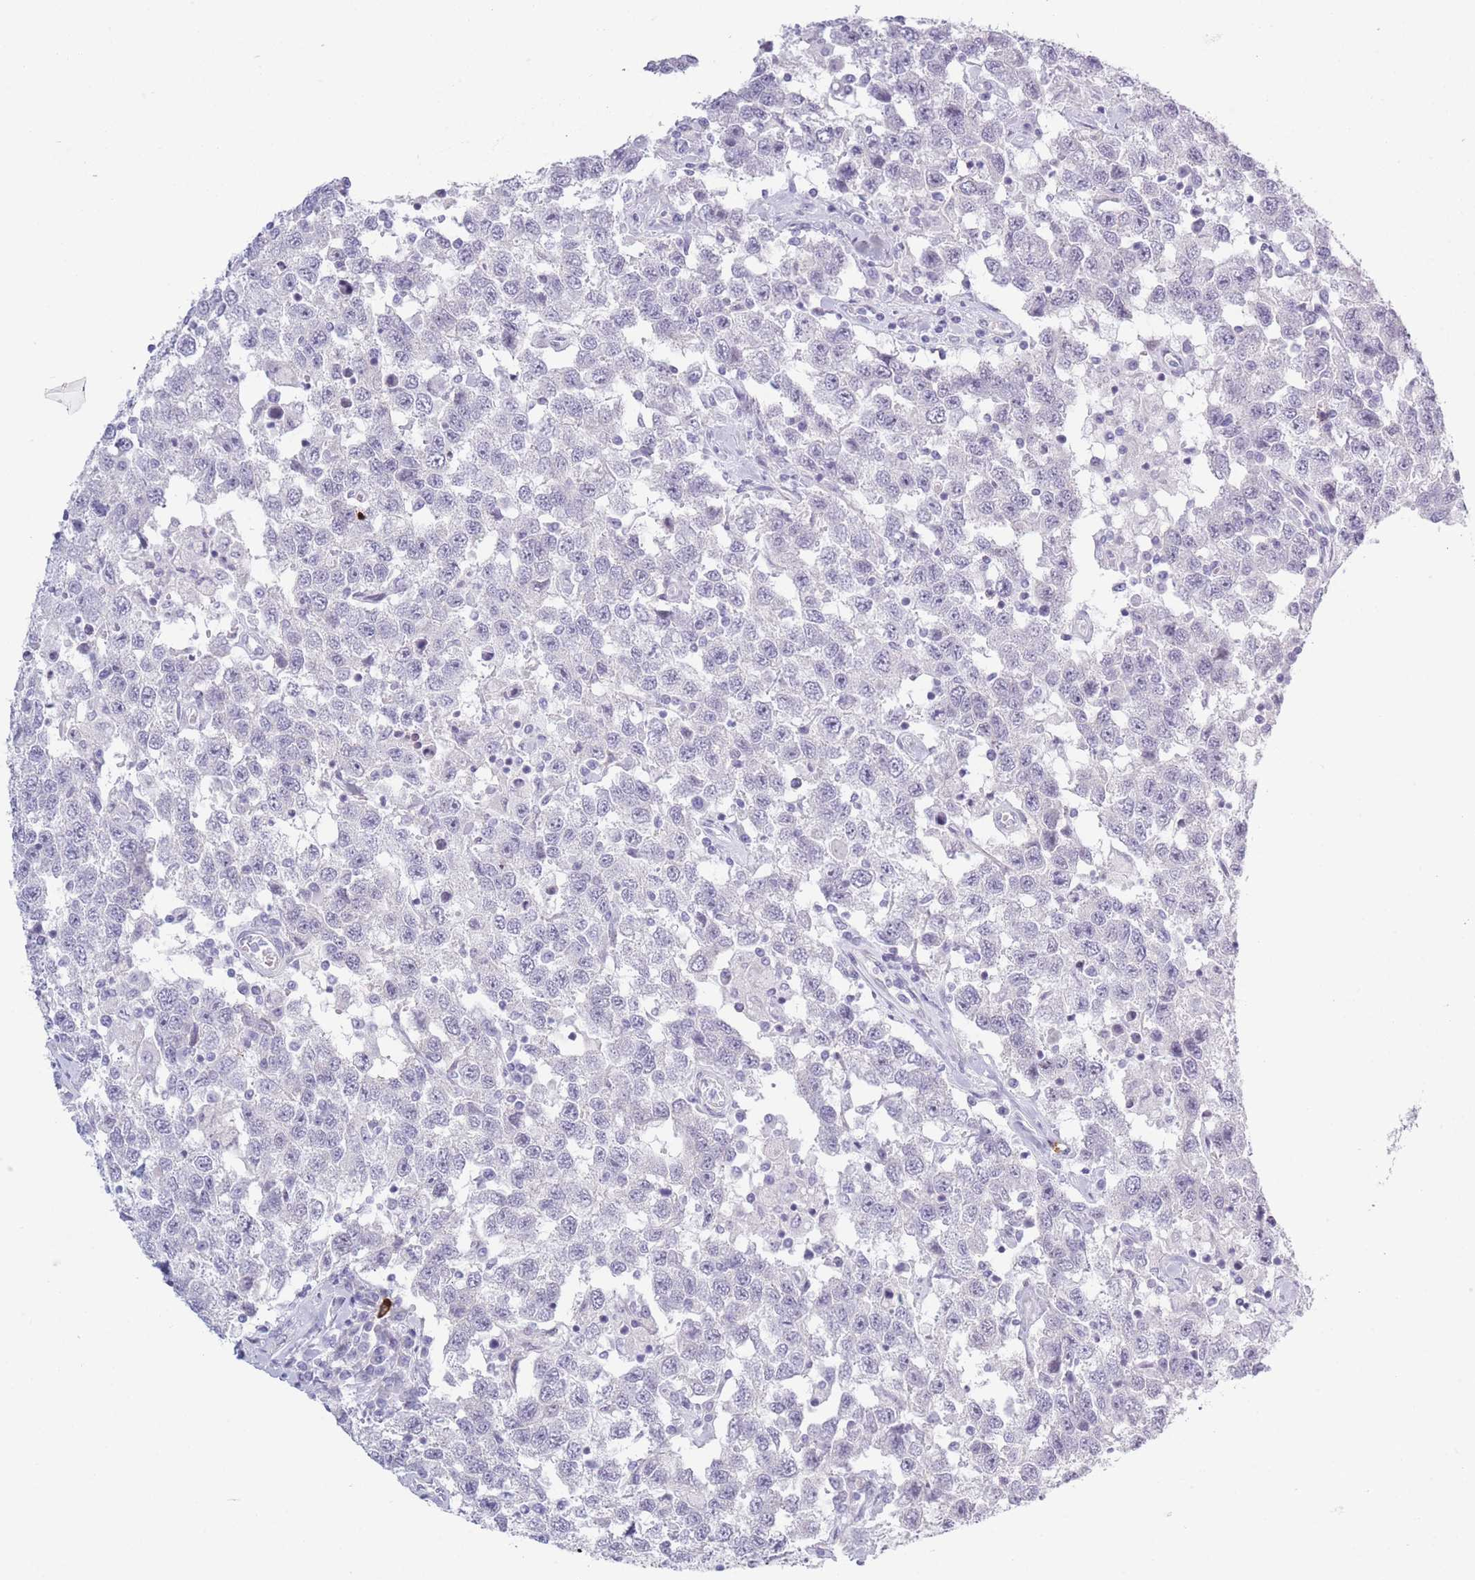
{"staining": {"intensity": "negative", "quantity": "none", "location": "none"}, "tissue": "testis cancer", "cell_type": "Tumor cells", "image_type": "cancer", "snomed": [{"axis": "morphology", "description": "Seminoma, NOS"}, {"axis": "topography", "description": "Testis"}], "caption": "An immunohistochemistry photomicrograph of testis cancer is shown. There is no staining in tumor cells of testis cancer.", "gene": "PLEKHG2", "patient": {"sex": "male", "age": 41}}